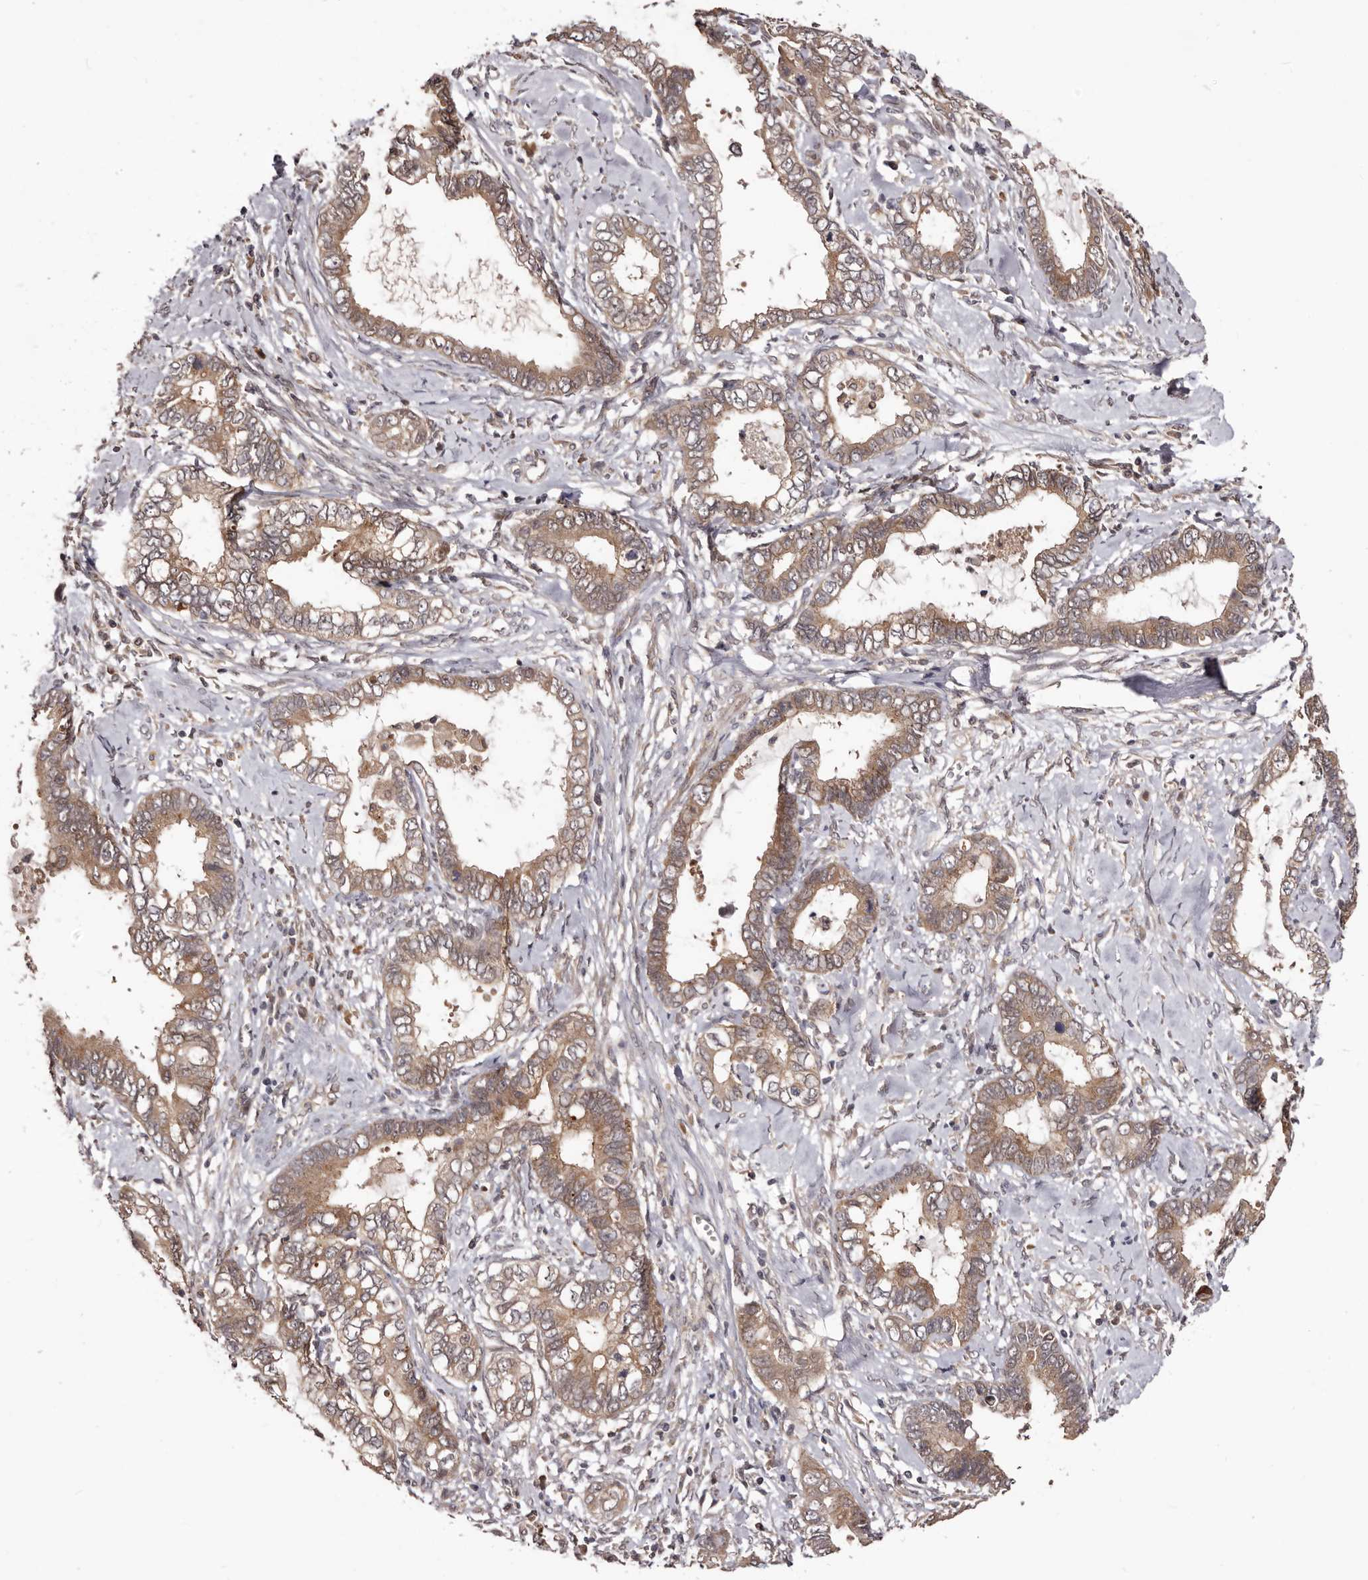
{"staining": {"intensity": "moderate", "quantity": ">75%", "location": "cytoplasmic/membranous"}, "tissue": "cervical cancer", "cell_type": "Tumor cells", "image_type": "cancer", "snomed": [{"axis": "morphology", "description": "Adenocarcinoma, NOS"}, {"axis": "topography", "description": "Cervix"}], "caption": "Cervical adenocarcinoma tissue demonstrates moderate cytoplasmic/membranous expression in approximately >75% of tumor cells, visualized by immunohistochemistry. (brown staining indicates protein expression, while blue staining denotes nuclei).", "gene": "MDP1", "patient": {"sex": "female", "age": 44}}